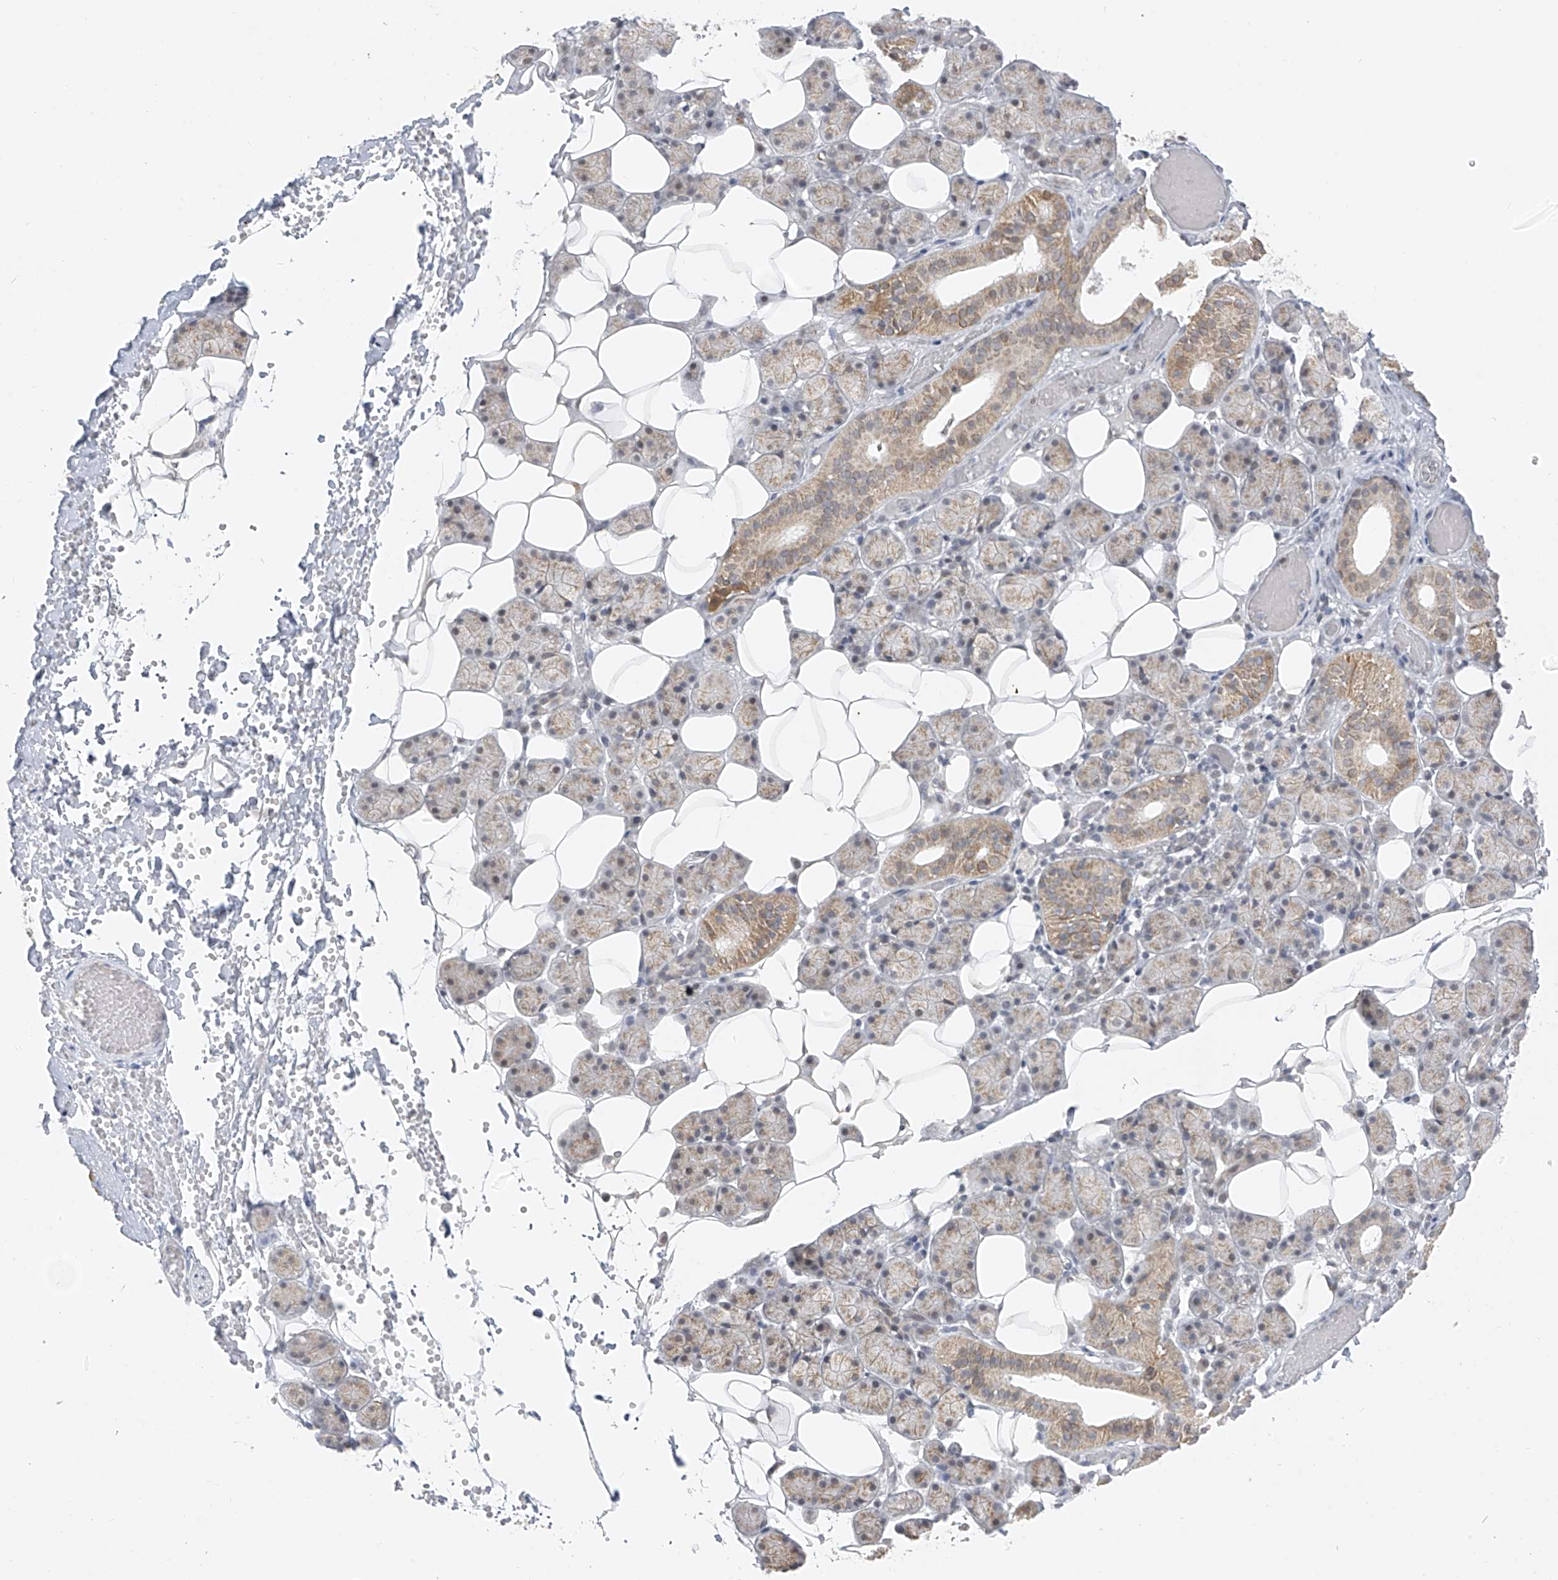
{"staining": {"intensity": "moderate", "quantity": "<25%", "location": "cytoplasmic/membranous"}, "tissue": "salivary gland", "cell_type": "Glandular cells", "image_type": "normal", "snomed": [{"axis": "morphology", "description": "Normal tissue, NOS"}, {"axis": "topography", "description": "Salivary gland"}], "caption": "A brown stain shows moderate cytoplasmic/membranous expression of a protein in glandular cells of unremarkable salivary gland.", "gene": "DYRK1B", "patient": {"sex": "female", "age": 33}}